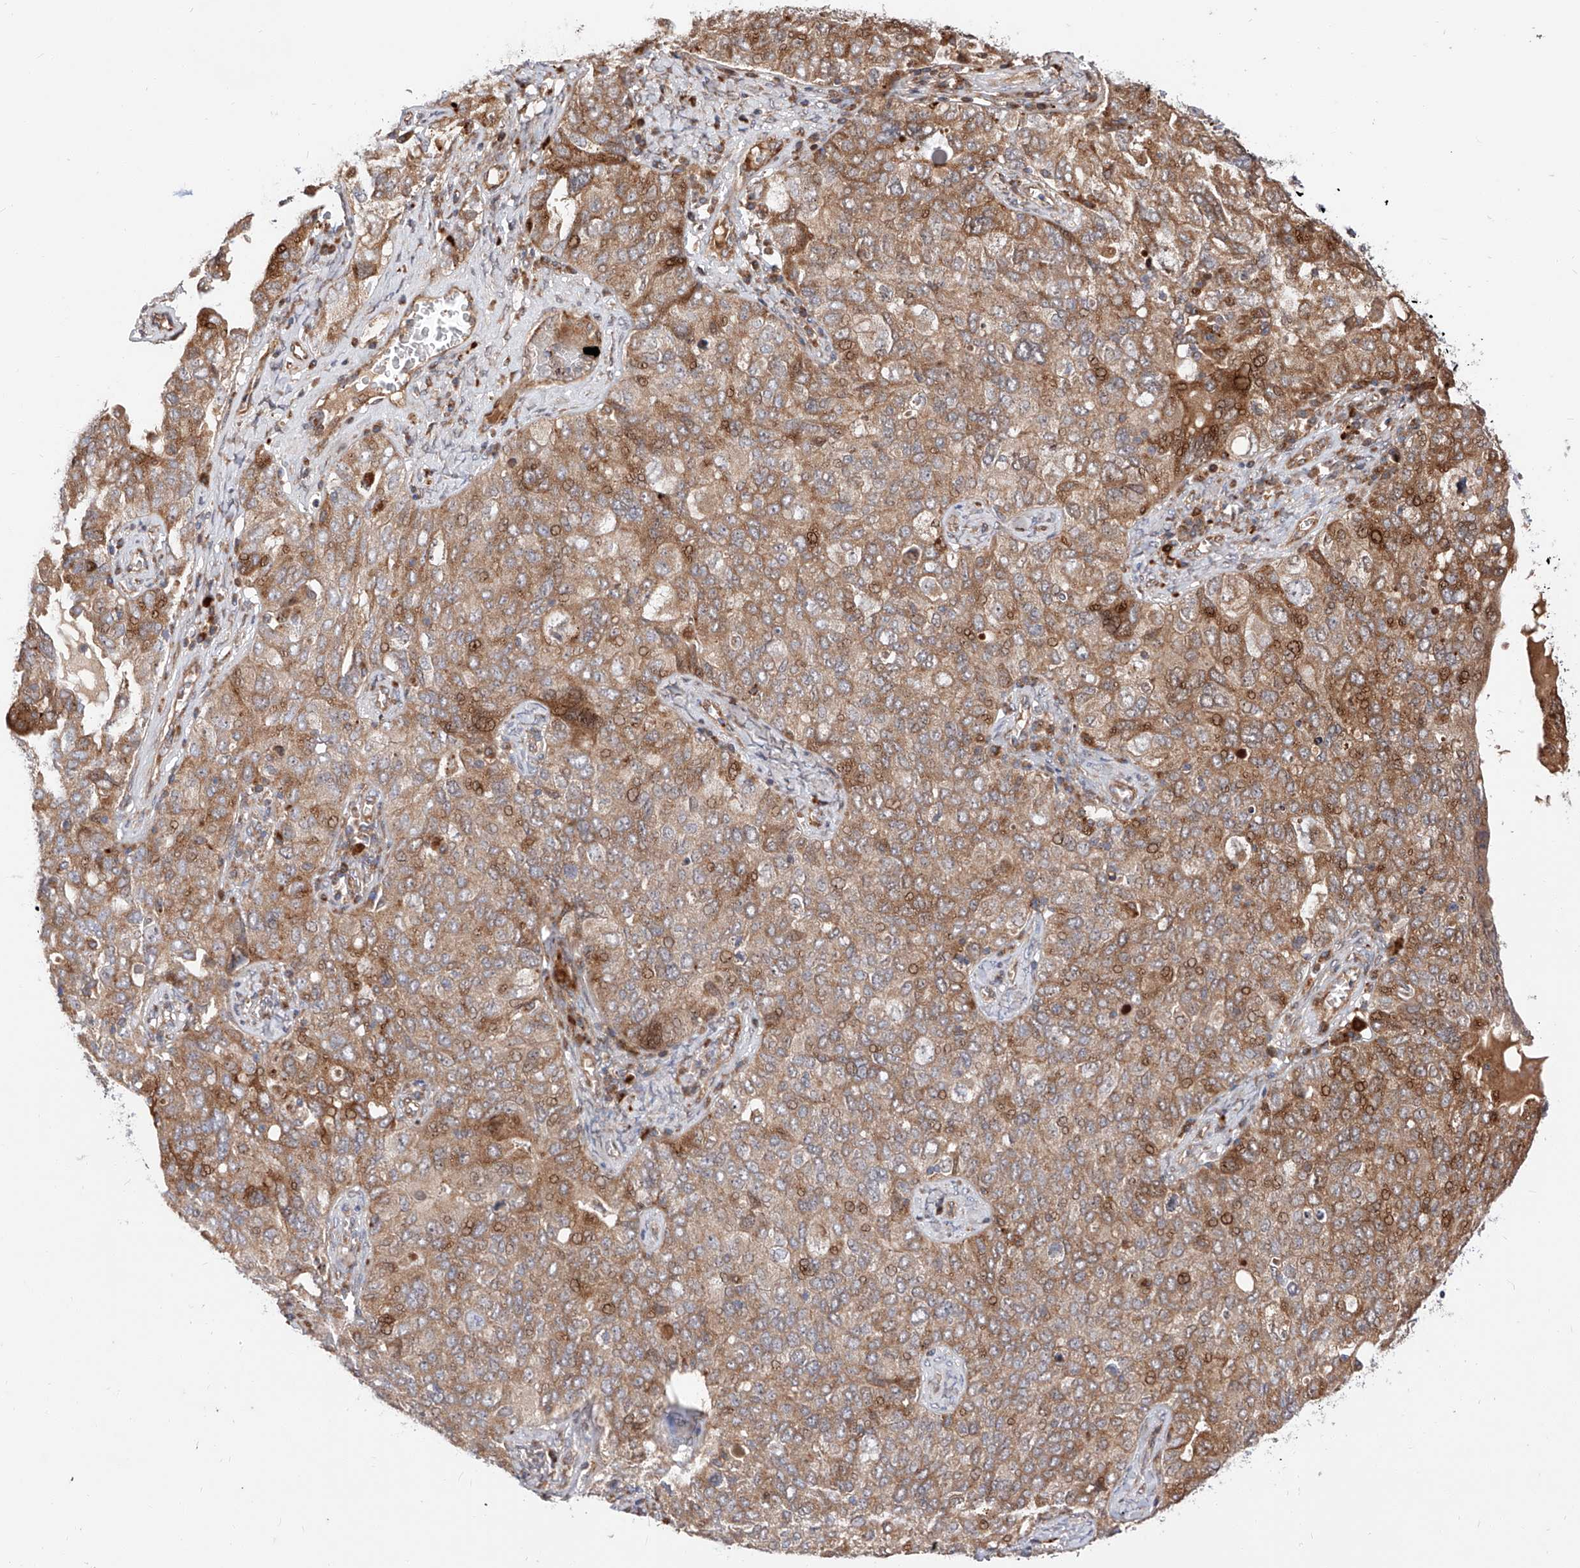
{"staining": {"intensity": "moderate", "quantity": ">75%", "location": "cytoplasmic/membranous,nuclear"}, "tissue": "ovarian cancer", "cell_type": "Tumor cells", "image_type": "cancer", "snomed": [{"axis": "morphology", "description": "Carcinoma, endometroid"}, {"axis": "topography", "description": "Ovary"}], "caption": "An immunohistochemistry photomicrograph of neoplastic tissue is shown. Protein staining in brown shows moderate cytoplasmic/membranous and nuclear positivity in ovarian cancer (endometroid carcinoma) within tumor cells.", "gene": "DIRAS3", "patient": {"sex": "female", "age": 62}}